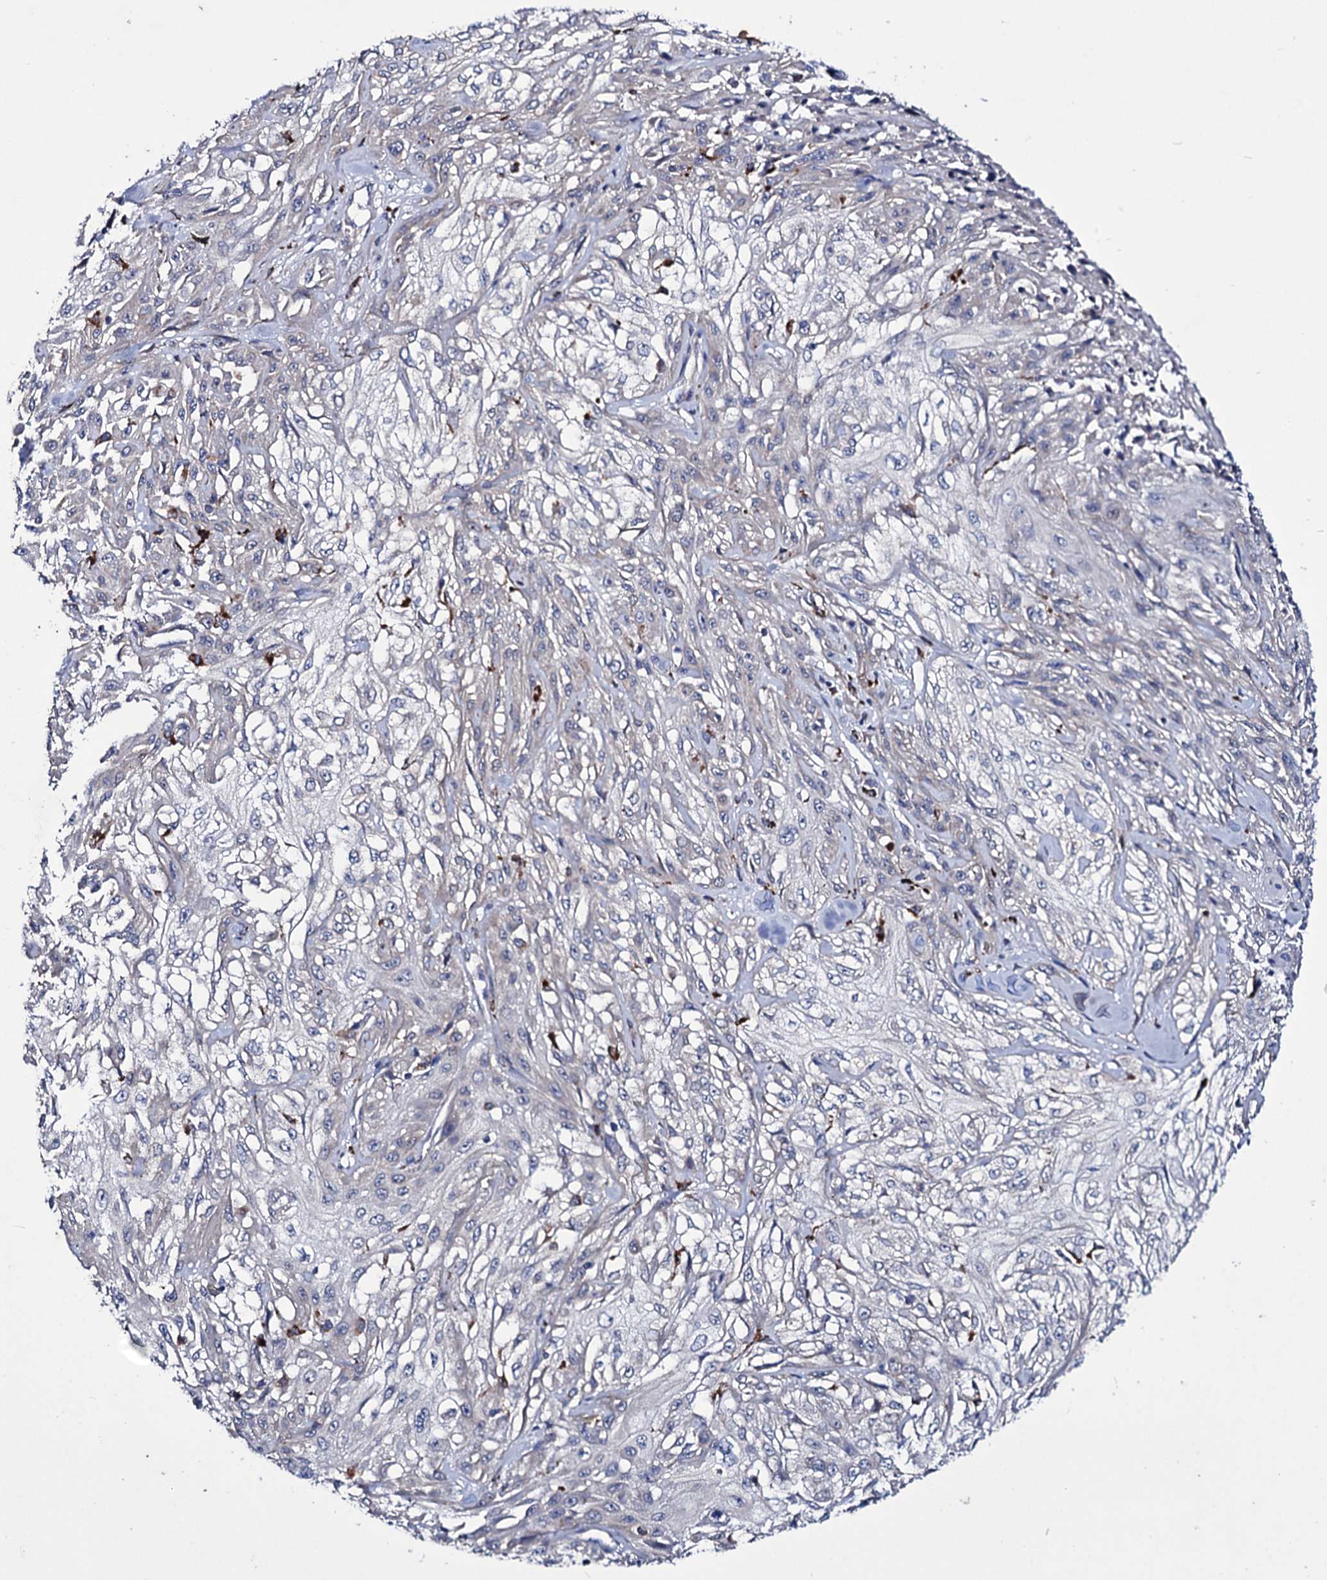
{"staining": {"intensity": "negative", "quantity": "none", "location": "none"}, "tissue": "skin cancer", "cell_type": "Tumor cells", "image_type": "cancer", "snomed": [{"axis": "morphology", "description": "Squamous cell carcinoma, NOS"}, {"axis": "morphology", "description": "Squamous cell carcinoma, metastatic, NOS"}, {"axis": "topography", "description": "Skin"}, {"axis": "topography", "description": "Lymph node"}], "caption": "Immunohistochemical staining of human skin cancer (metastatic squamous cell carcinoma) reveals no significant expression in tumor cells.", "gene": "AXL", "patient": {"sex": "male", "age": 75}}